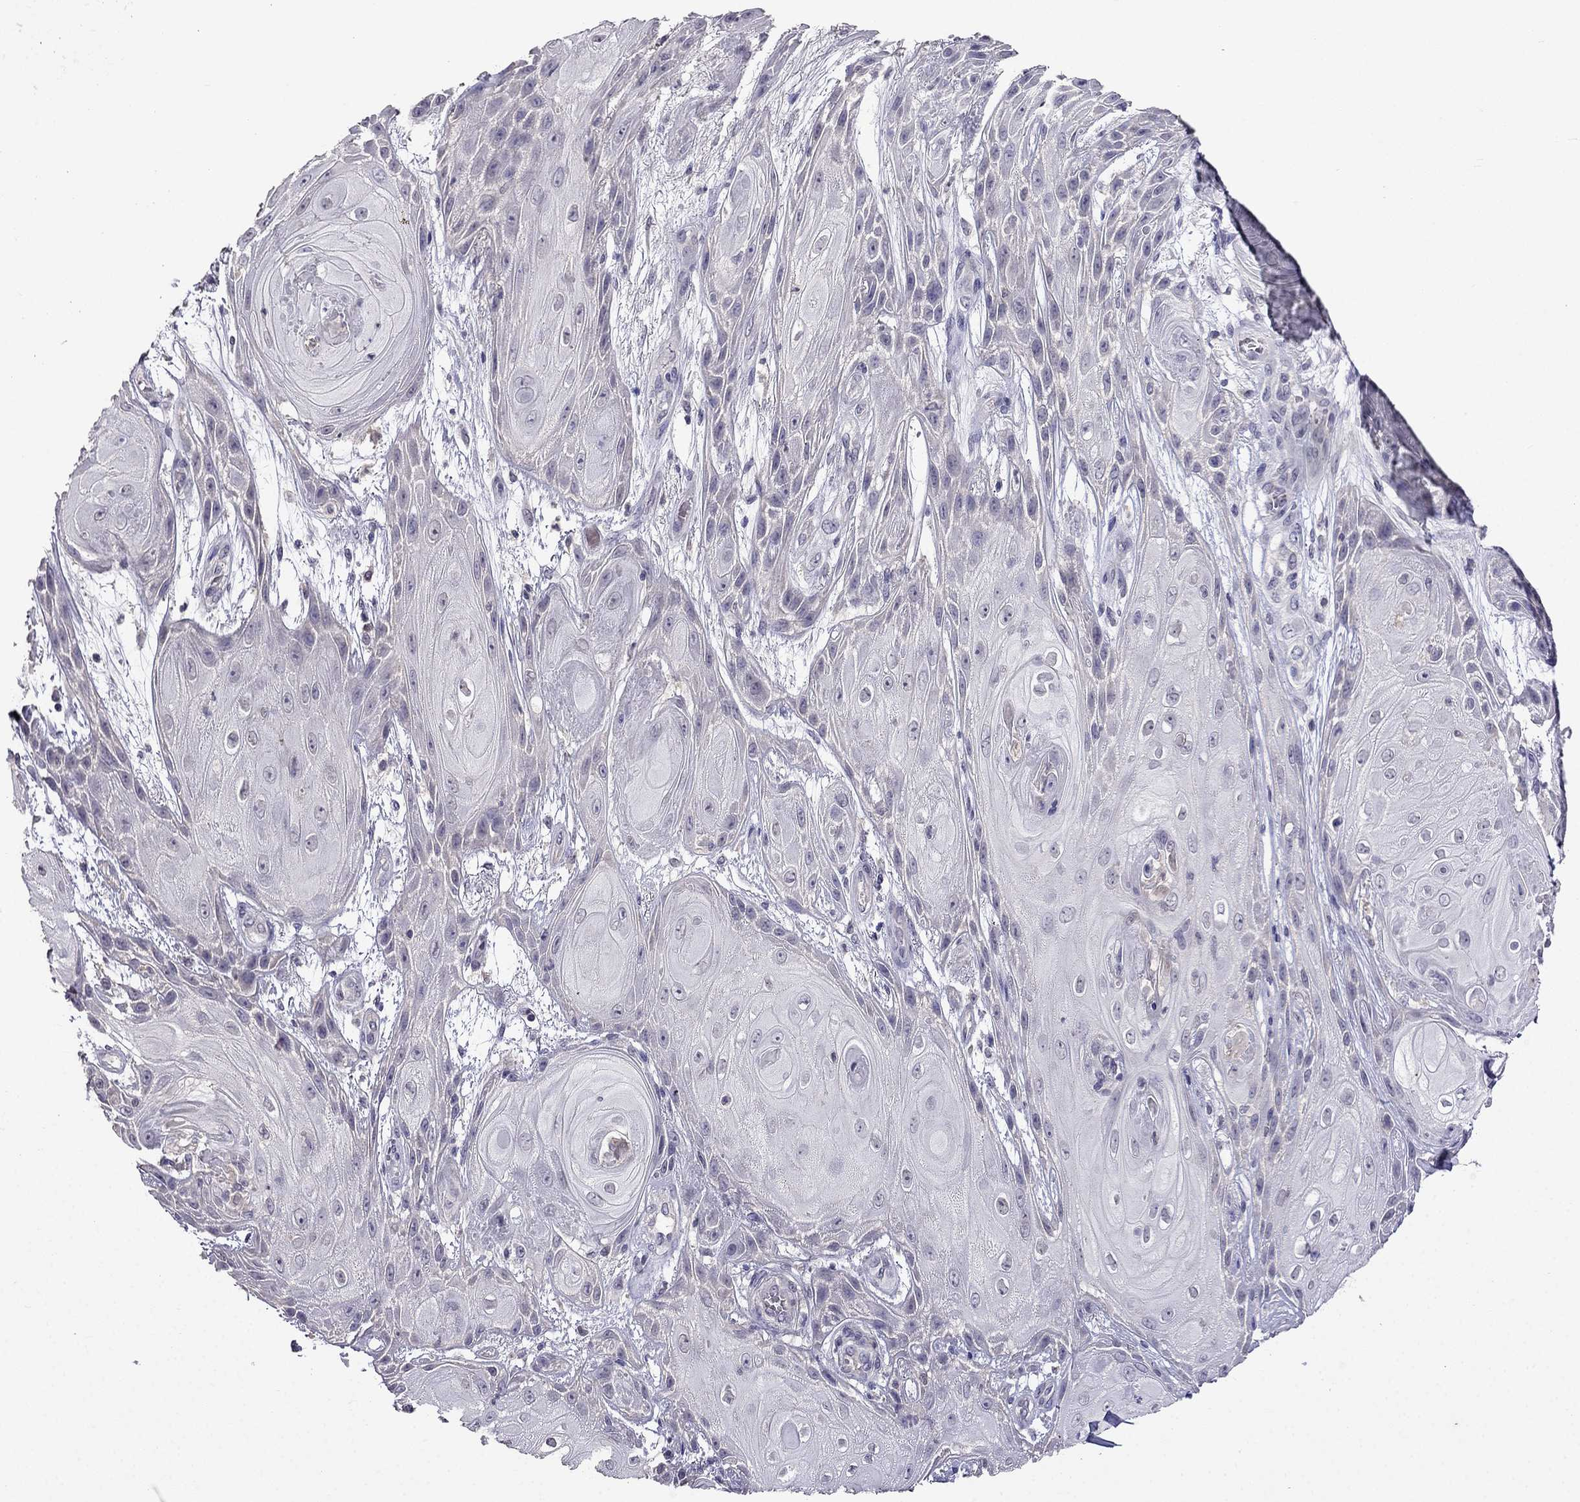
{"staining": {"intensity": "negative", "quantity": "none", "location": "none"}, "tissue": "skin cancer", "cell_type": "Tumor cells", "image_type": "cancer", "snomed": [{"axis": "morphology", "description": "Squamous cell carcinoma, NOS"}, {"axis": "topography", "description": "Skin"}], "caption": "A high-resolution micrograph shows IHC staining of skin squamous cell carcinoma, which exhibits no significant staining in tumor cells.", "gene": "AQP9", "patient": {"sex": "male", "age": 62}}